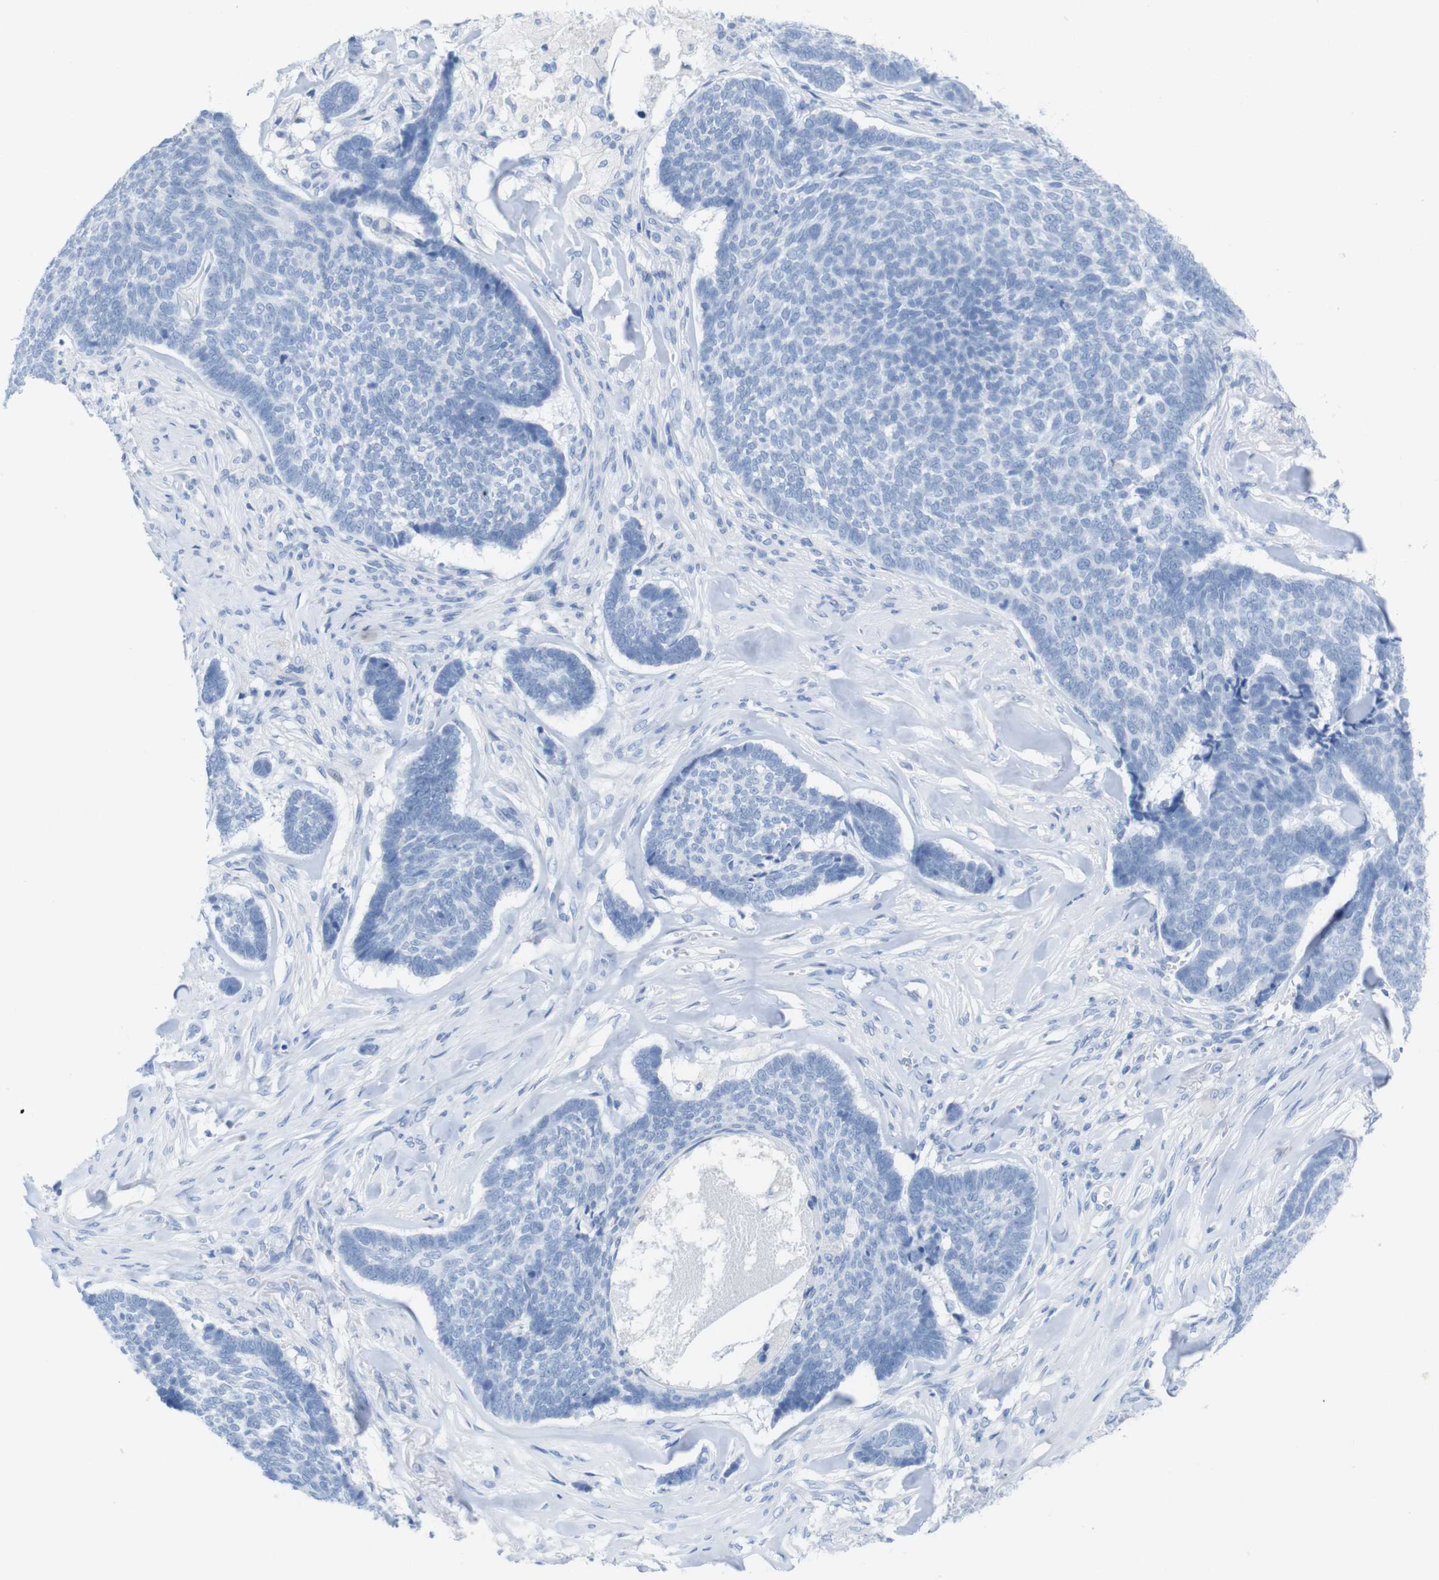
{"staining": {"intensity": "negative", "quantity": "none", "location": "none"}, "tissue": "skin cancer", "cell_type": "Tumor cells", "image_type": "cancer", "snomed": [{"axis": "morphology", "description": "Basal cell carcinoma"}, {"axis": "topography", "description": "Skin"}], "caption": "Immunohistochemistry photomicrograph of neoplastic tissue: human skin cancer (basal cell carcinoma) stained with DAB (3,3'-diaminobenzidine) reveals no significant protein positivity in tumor cells.", "gene": "LAG3", "patient": {"sex": "male", "age": 84}}